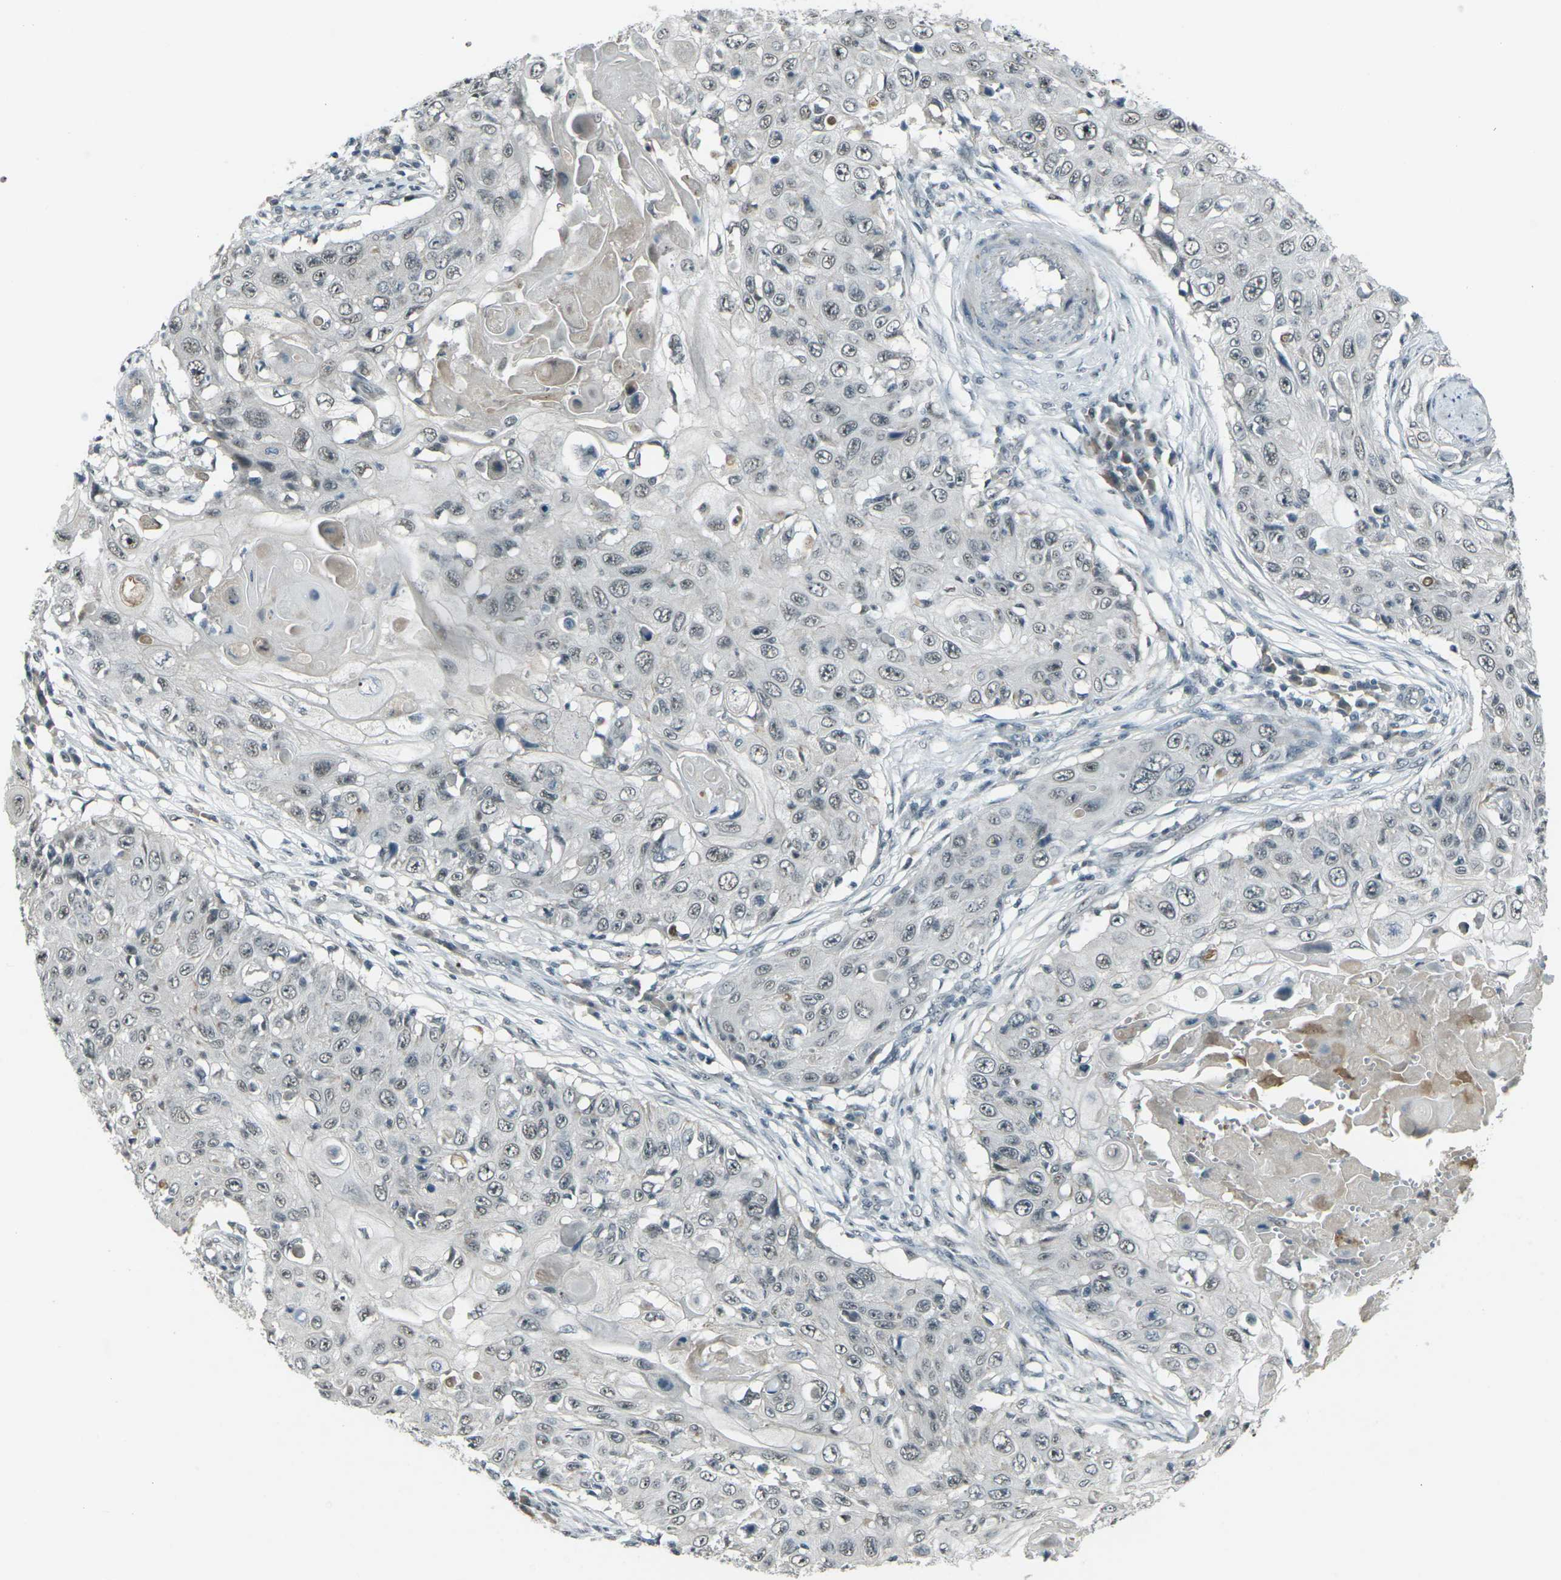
{"staining": {"intensity": "weak", "quantity": "<25%", "location": "nuclear"}, "tissue": "skin cancer", "cell_type": "Tumor cells", "image_type": "cancer", "snomed": [{"axis": "morphology", "description": "Squamous cell carcinoma, NOS"}, {"axis": "topography", "description": "Skin"}], "caption": "Protein analysis of skin squamous cell carcinoma reveals no significant staining in tumor cells.", "gene": "GPR19", "patient": {"sex": "male", "age": 86}}